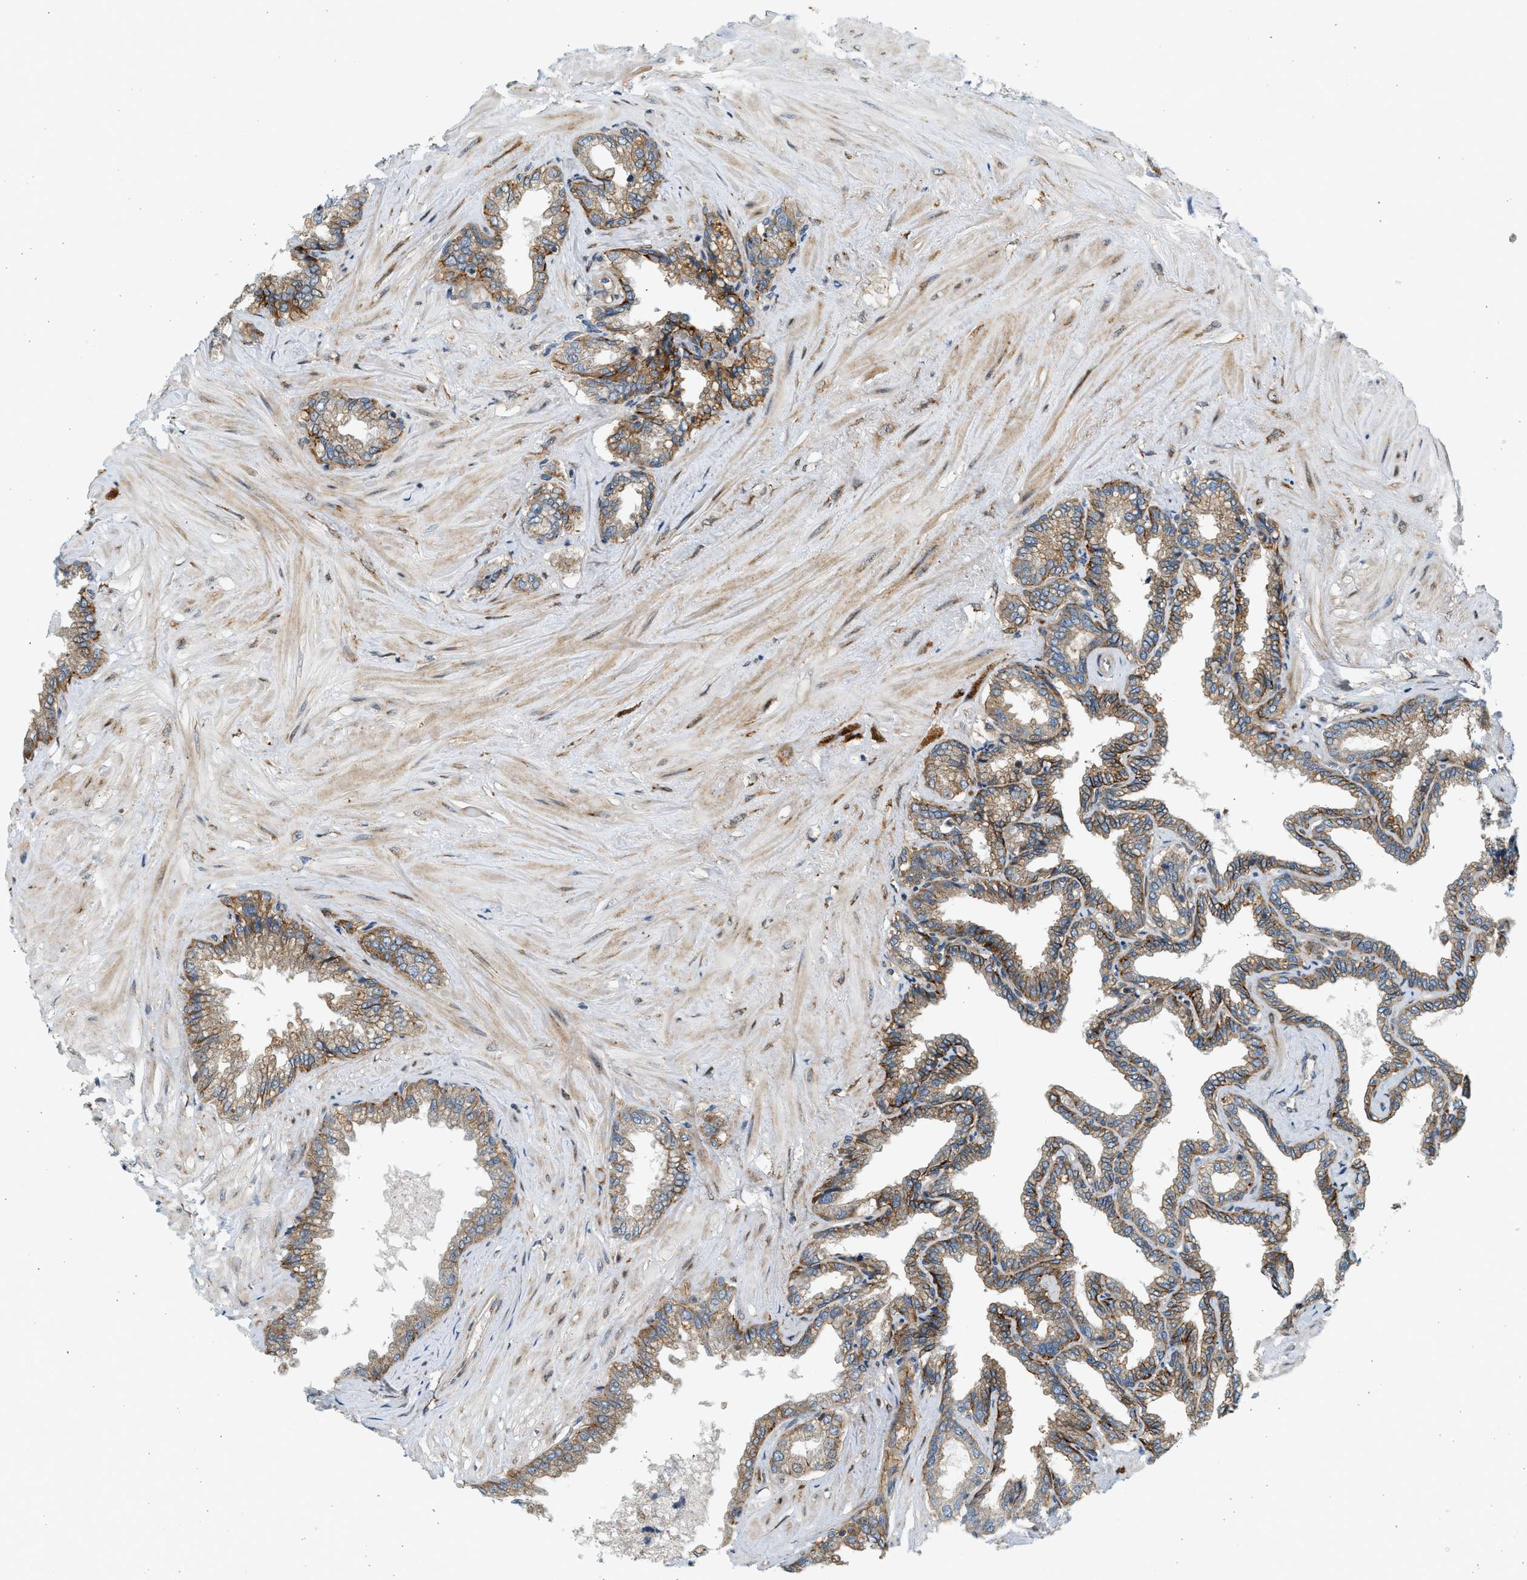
{"staining": {"intensity": "weak", "quantity": "25%-75%", "location": "cytoplasmic/membranous"}, "tissue": "seminal vesicle", "cell_type": "Glandular cells", "image_type": "normal", "snomed": [{"axis": "morphology", "description": "Normal tissue, NOS"}, {"axis": "topography", "description": "Seminal veicle"}], "caption": "Protein staining exhibits weak cytoplasmic/membranous staining in about 25%-75% of glandular cells in normal seminal vesicle.", "gene": "NRSN2", "patient": {"sex": "male", "age": 46}}